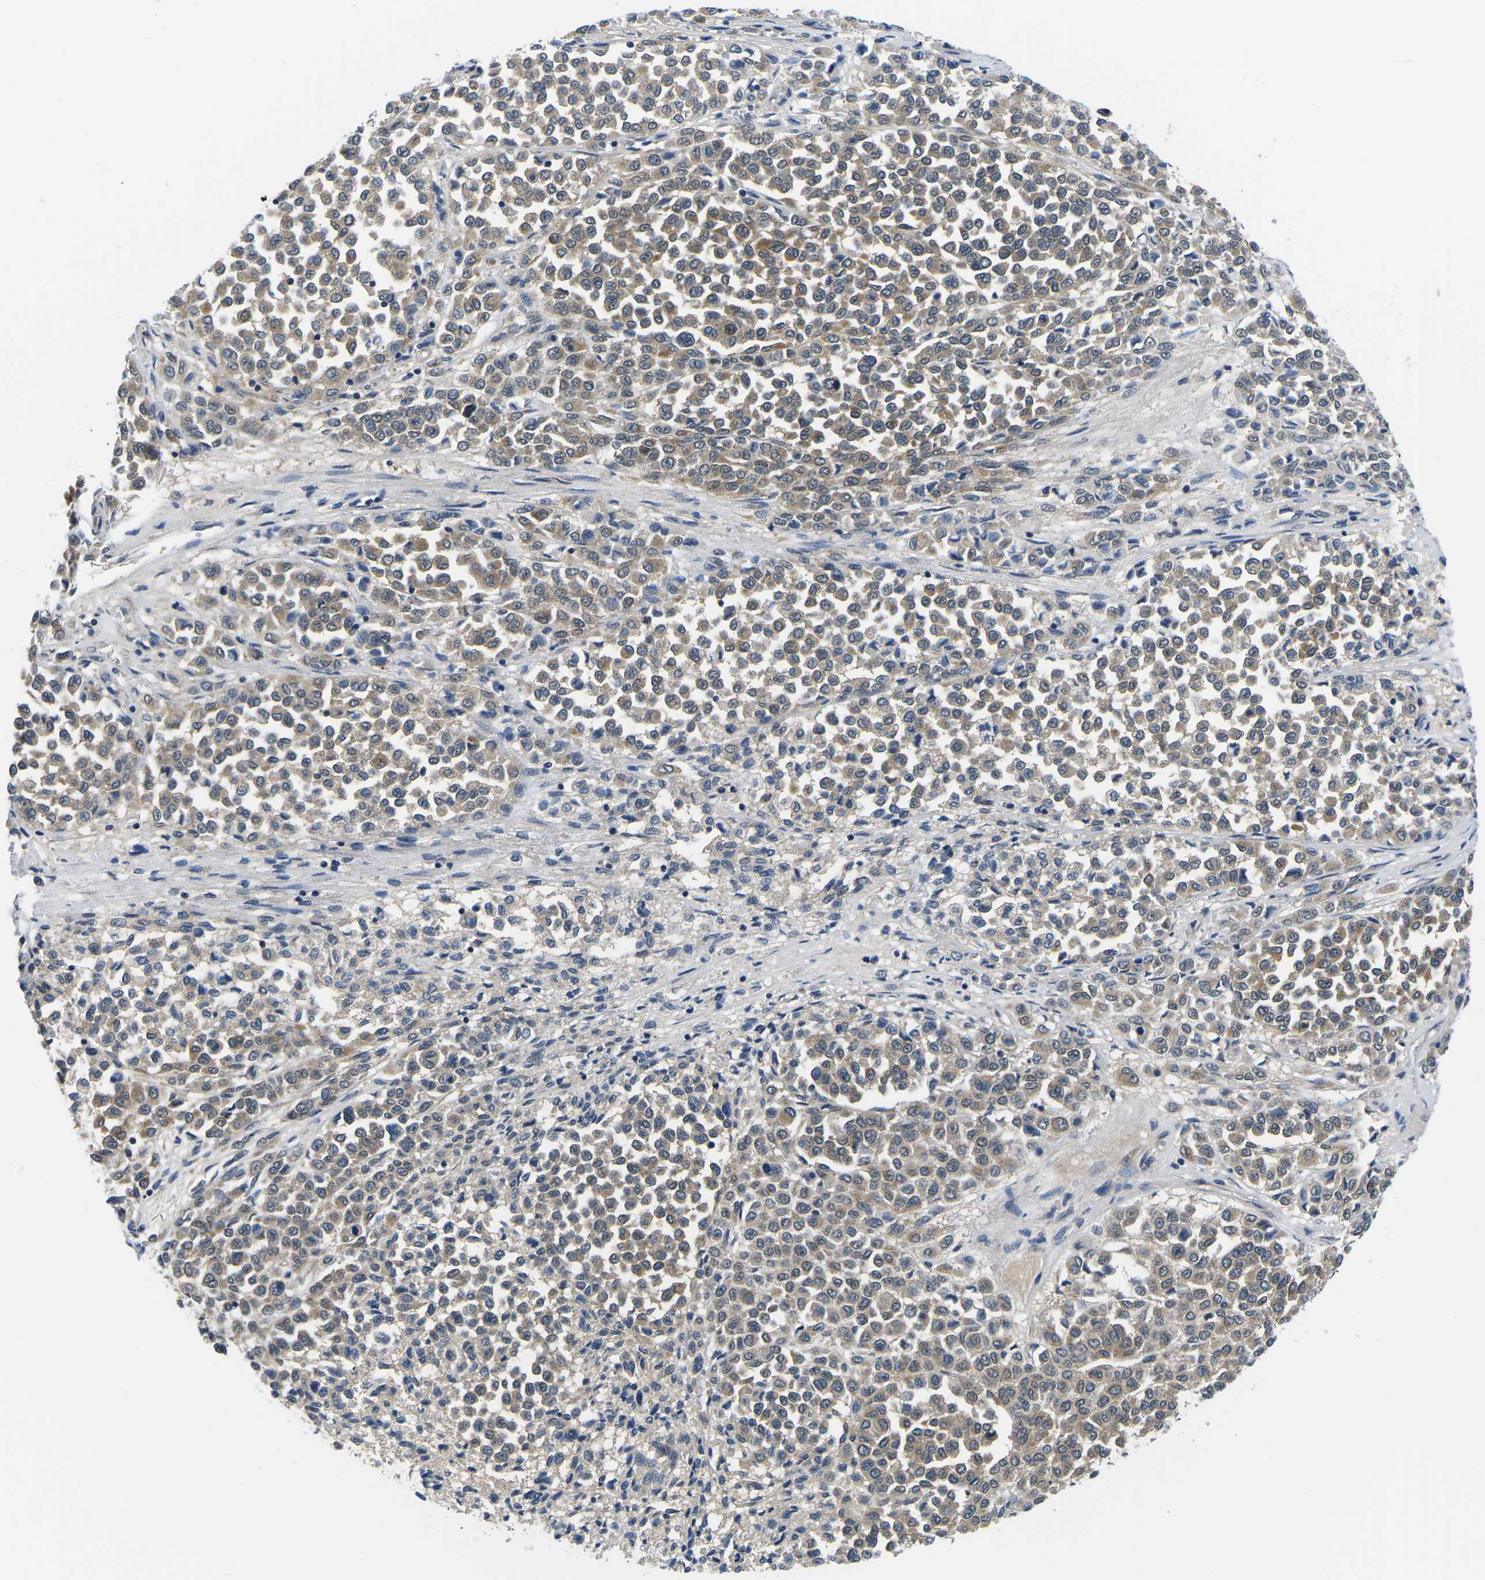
{"staining": {"intensity": "moderate", "quantity": ">75%", "location": "cytoplasmic/membranous"}, "tissue": "melanoma", "cell_type": "Tumor cells", "image_type": "cancer", "snomed": [{"axis": "morphology", "description": "Malignant melanoma, Metastatic site"}, {"axis": "topography", "description": "Pancreas"}], "caption": "Melanoma tissue demonstrates moderate cytoplasmic/membranous staining in about >75% of tumor cells", "gene": "GSK3B", "patient": {"sex": "female", "age": 30}}